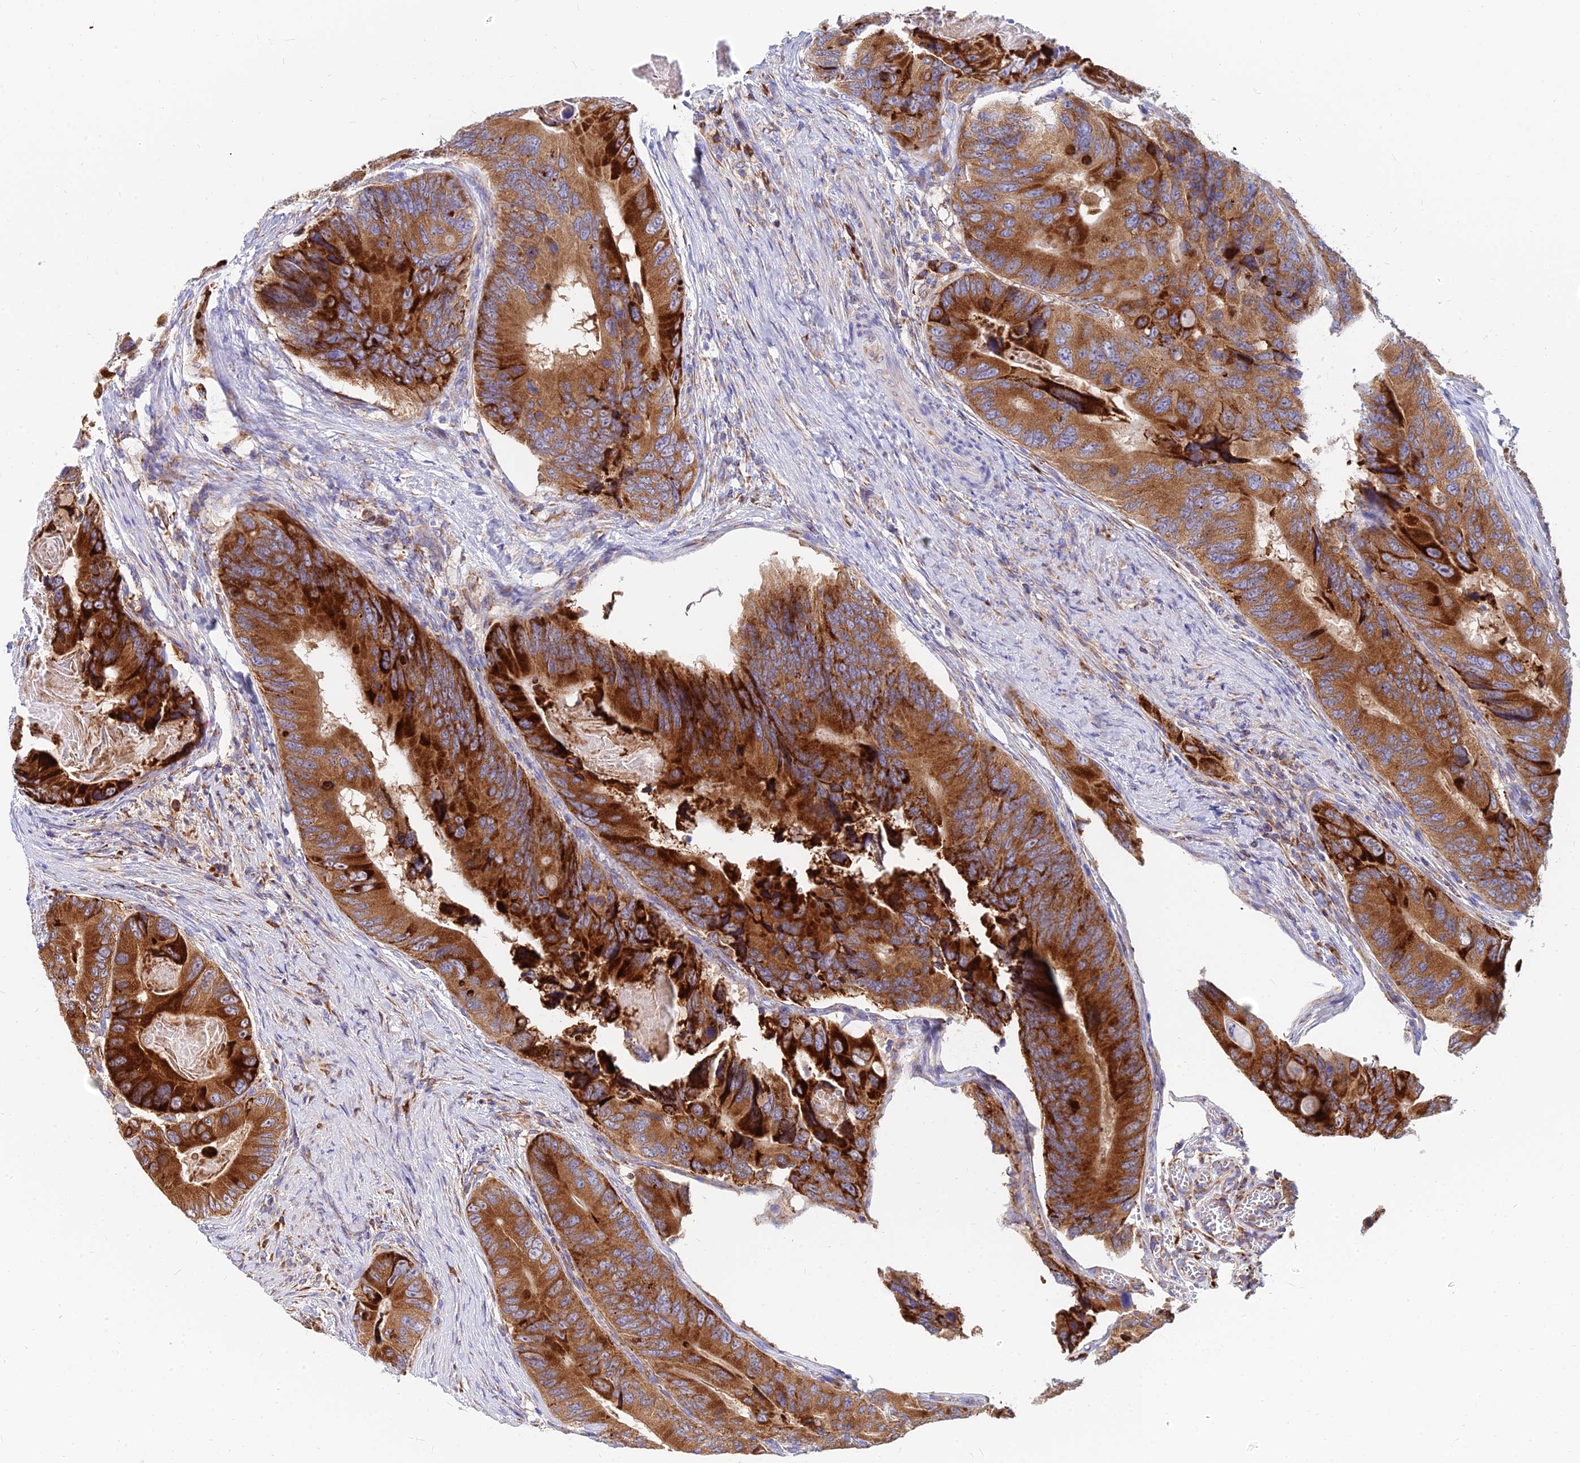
{"staining": {"intensity": "strong", "quantity": ">75%", "location": "cytoplasmic/membranous"}, "tissue": "colorectal cancer", "cell_type": "Tumor cells", "image_type": "cancer", "snomed": [{"axis": "morphology", "description": "Adenocarcinoma, NOS"}, {"axis": "topography", "description": "Colon"}], "caption": "A high amount of strong cytoplasmic/membranous expression is seen in about >75% of tumor cells in colorectal adenocarcinoma tissue.", "gene": "CCT6B", "patient": {"sex": "male", "age": 84}}